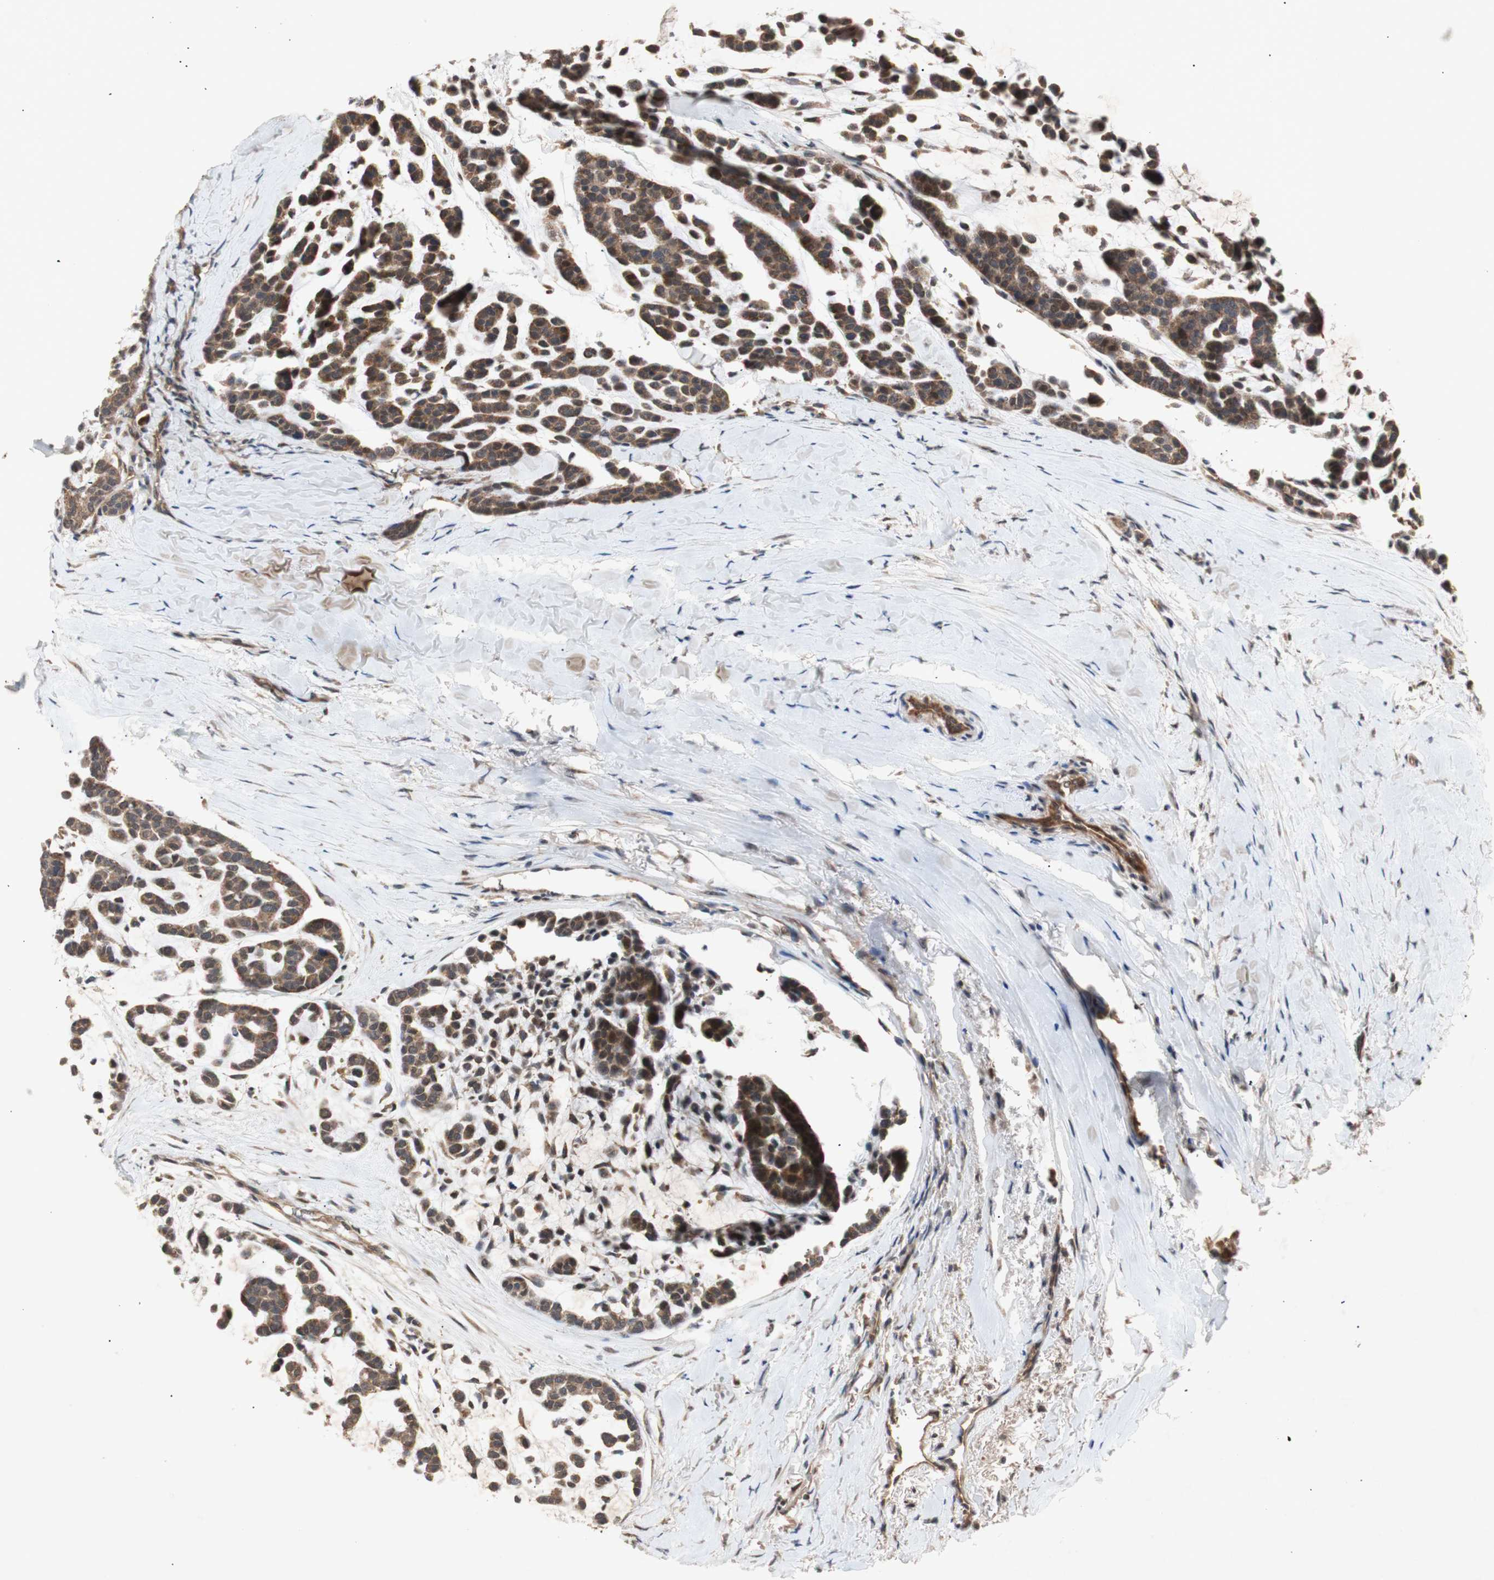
{"staining": {"intensity": "moderate", "quantity": ">75%", "location": "cytoplasmic/membranous"}, "tissue": "head and neck cancer", "cell_type": "Tumor cells", "image_type": "cancer", "snomed": [{"axis": "morphology", "description": "Adenocarcinoma, NOS"}, {"axis": "morphology", "description": "Adenoma, NOS"}, {"axis": "topography", "description": "Head-Neck"}], "caption": "Tumor cells display moderate cytoplasmic/membranous expression in about >75% of cells in head and neck adenocarcinoma.", "gene": "PKN1", "patient": {"sex": "female", "age": 55}}